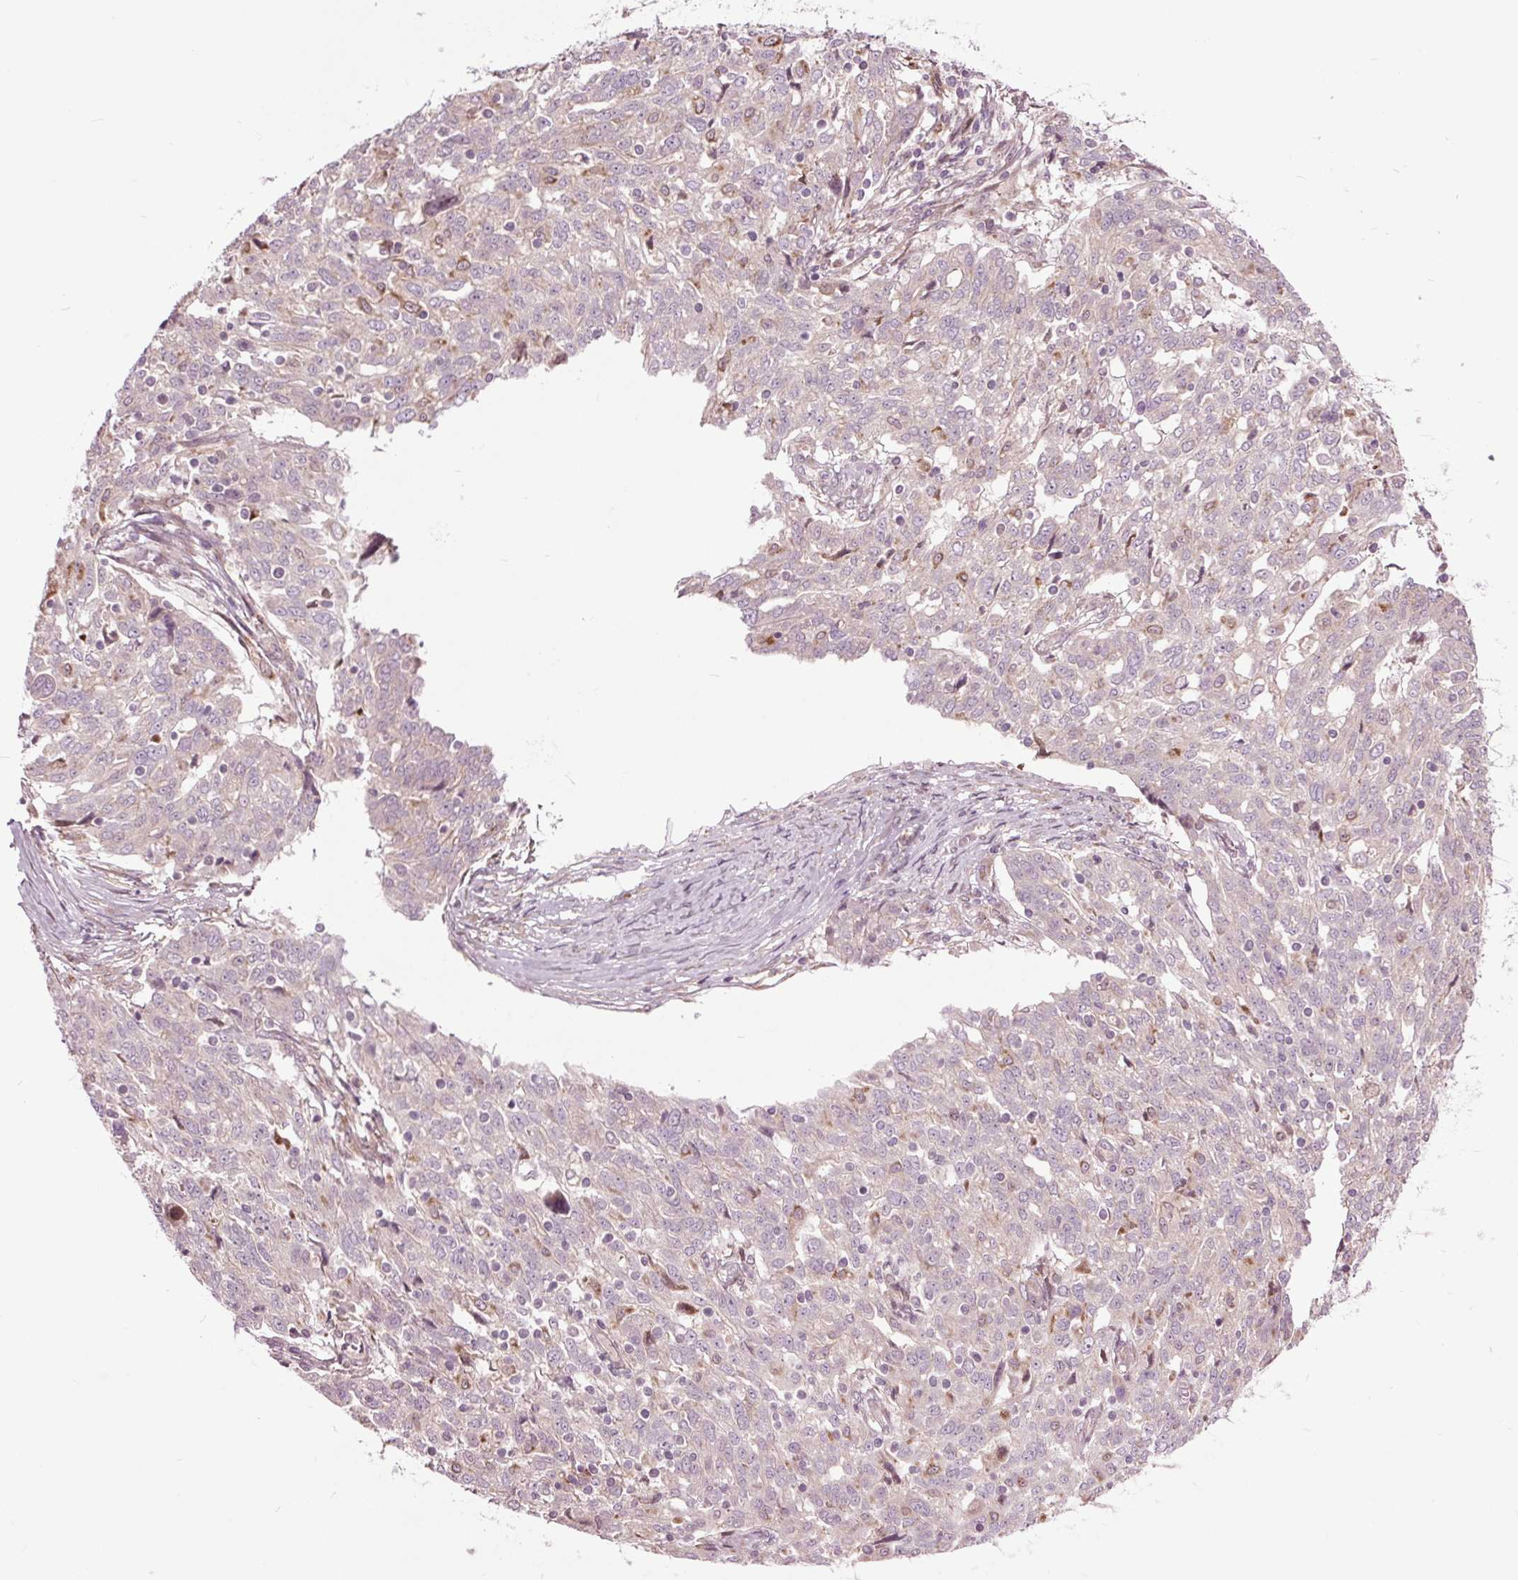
{"staining": {"intensity": "negative", "quantity": "none", "location": "none"}, "tissue": "ovarian cancer", "cell_type": "Tumor cells", "image_type": "cancer", "snomed": [{"axis": "morphology", "description": "Cystadenocarcinoma, serous, NOS"}, {"axis": "topography", "description": "Ovary"}], "caption": "Immunohistochemistry (IHC) of ovarian cancer exhibits no positivity in tumor cells.", "gene": "HAUS5", "patient": {"sex": "female", "age": 67}}